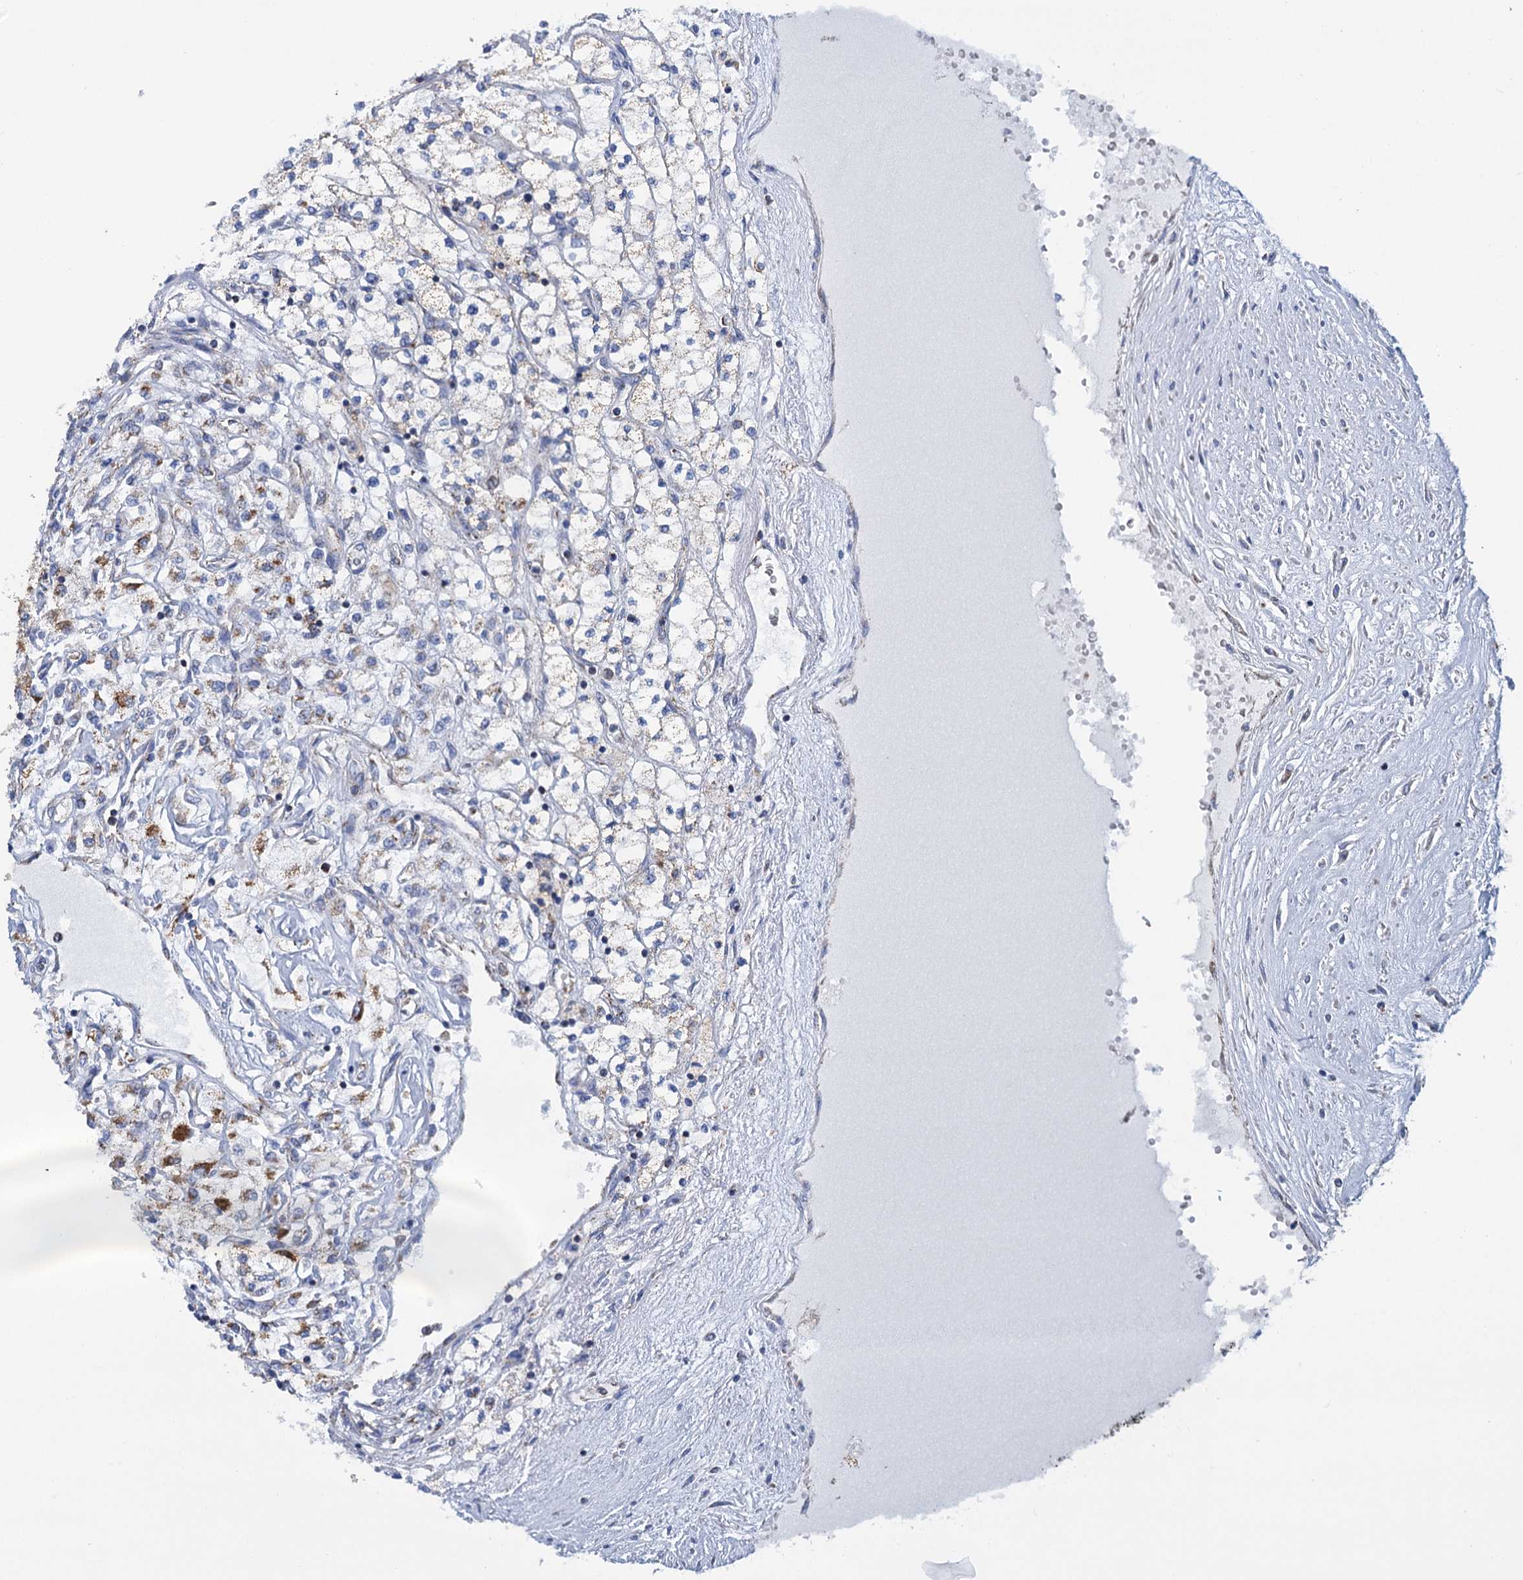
{"staining": {"intensity": "moderate", "quantity": "25%-75%", "location": "cytoplasmic/membranous"}, "tissue": "renal cancer", "cell_type": "Tumor cells", "image_type": "cancer", "snomed": [{"axis": "morphology", "description": "Adenocarcinoma, NOS"}, {"axis": "topography", "description": "Kidney"}], "caption": "Immunohistochemistry (IHC) image of renal cancer stained for a protein (brown), which shows medium levels of moderate cytoplasmic/membranous staining in approximately 25%-75% of tumor cells.", "gene": "CCP110", "patient": {"sex": "male", "age": 80}}